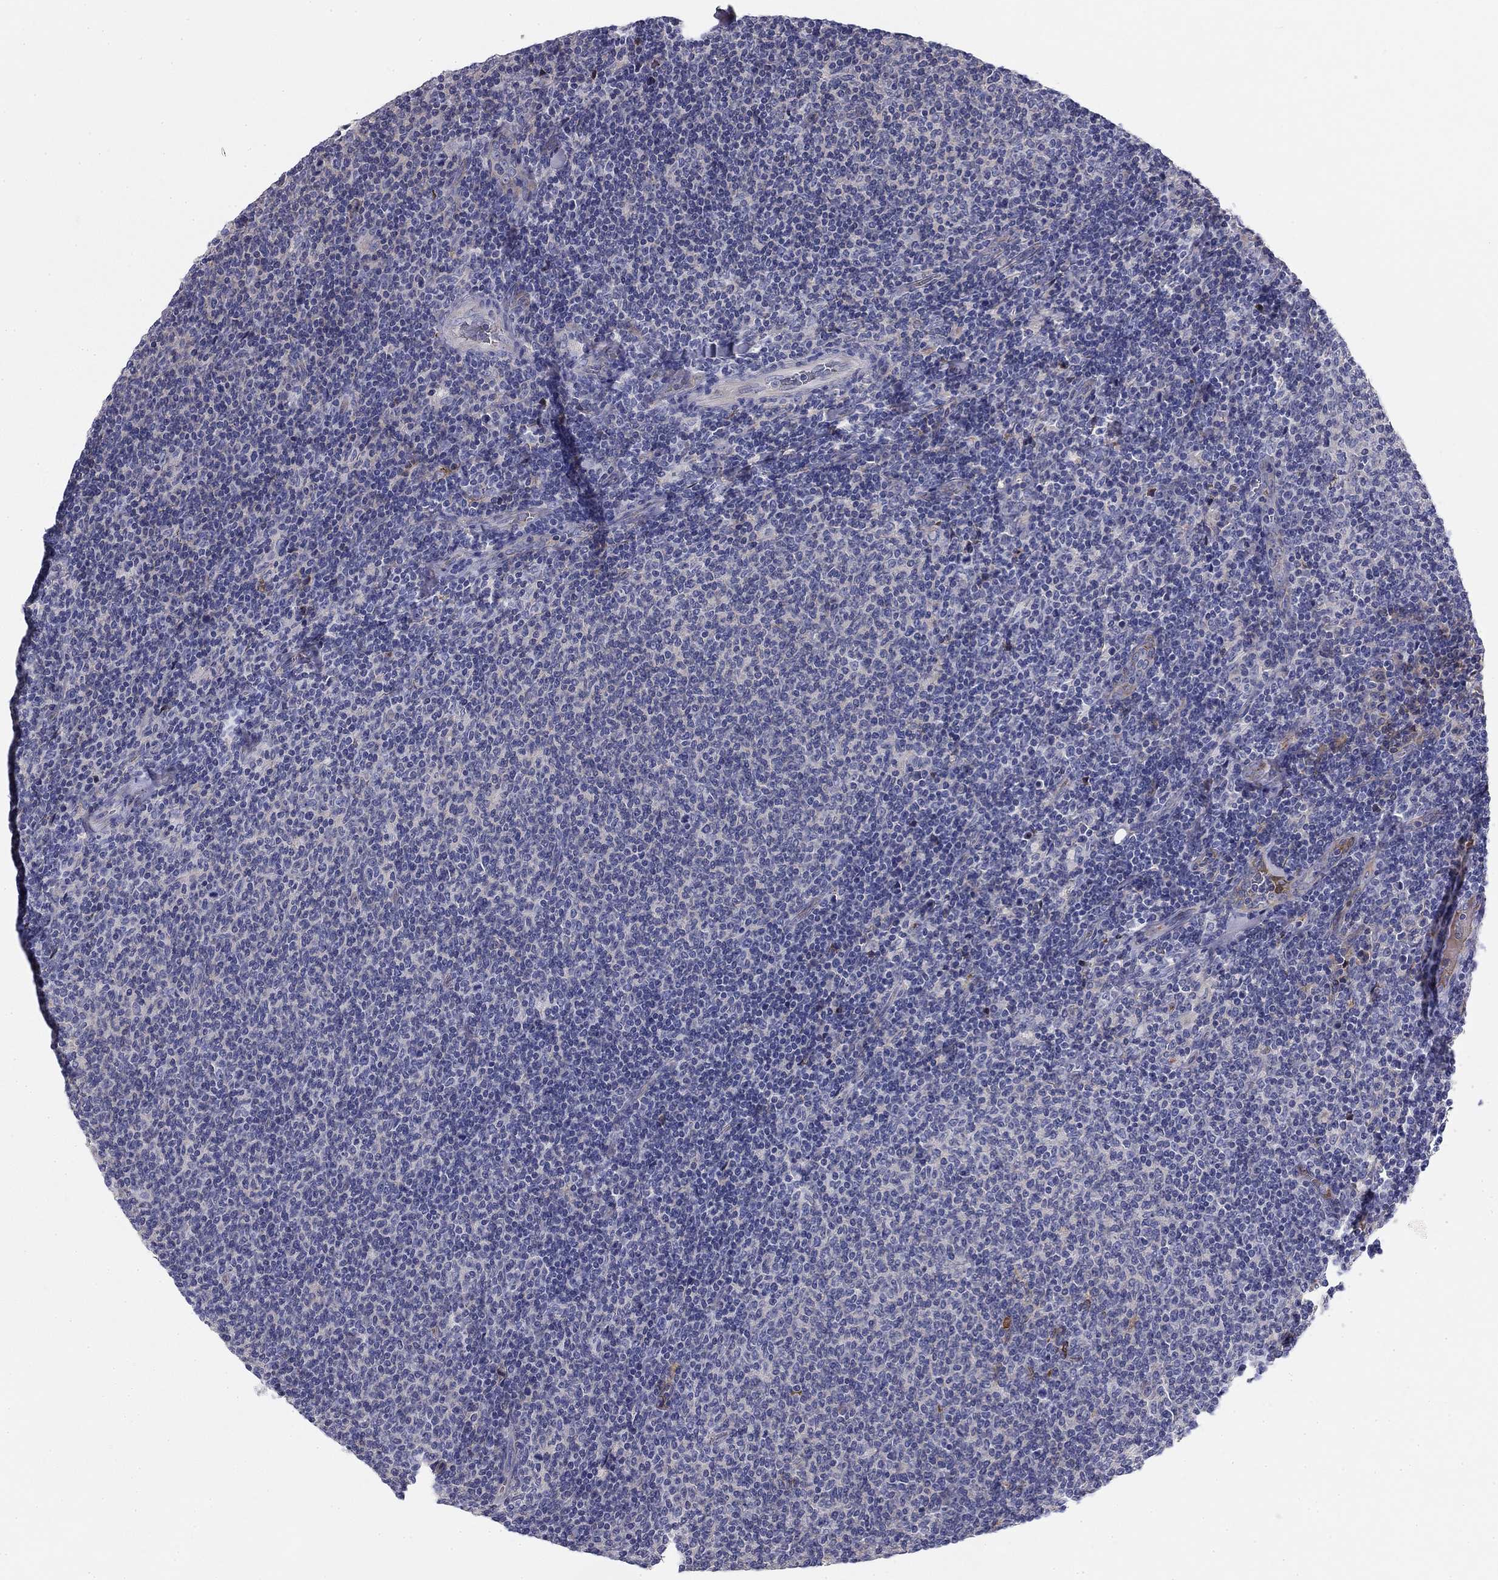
{"staining": {"intensity": "negative", "quantity": "none", "location": "none"}, "tissue": "lymphoma", "cell_type": "Tumor cells", "image_type": "cancer", "snomed": [{"axis": "morphology", "description": "Malignant lymphoma, non-Hodgkin's type, Low grade"}, {"axis": "topography", "description": "Lymph node"}], "caption": "Lymphoma was stained to show a protein in brown. There is no significant positivity in tumor cells.", "gene": "CPLX4", "patient": {"sex": "male", "age": 52}}